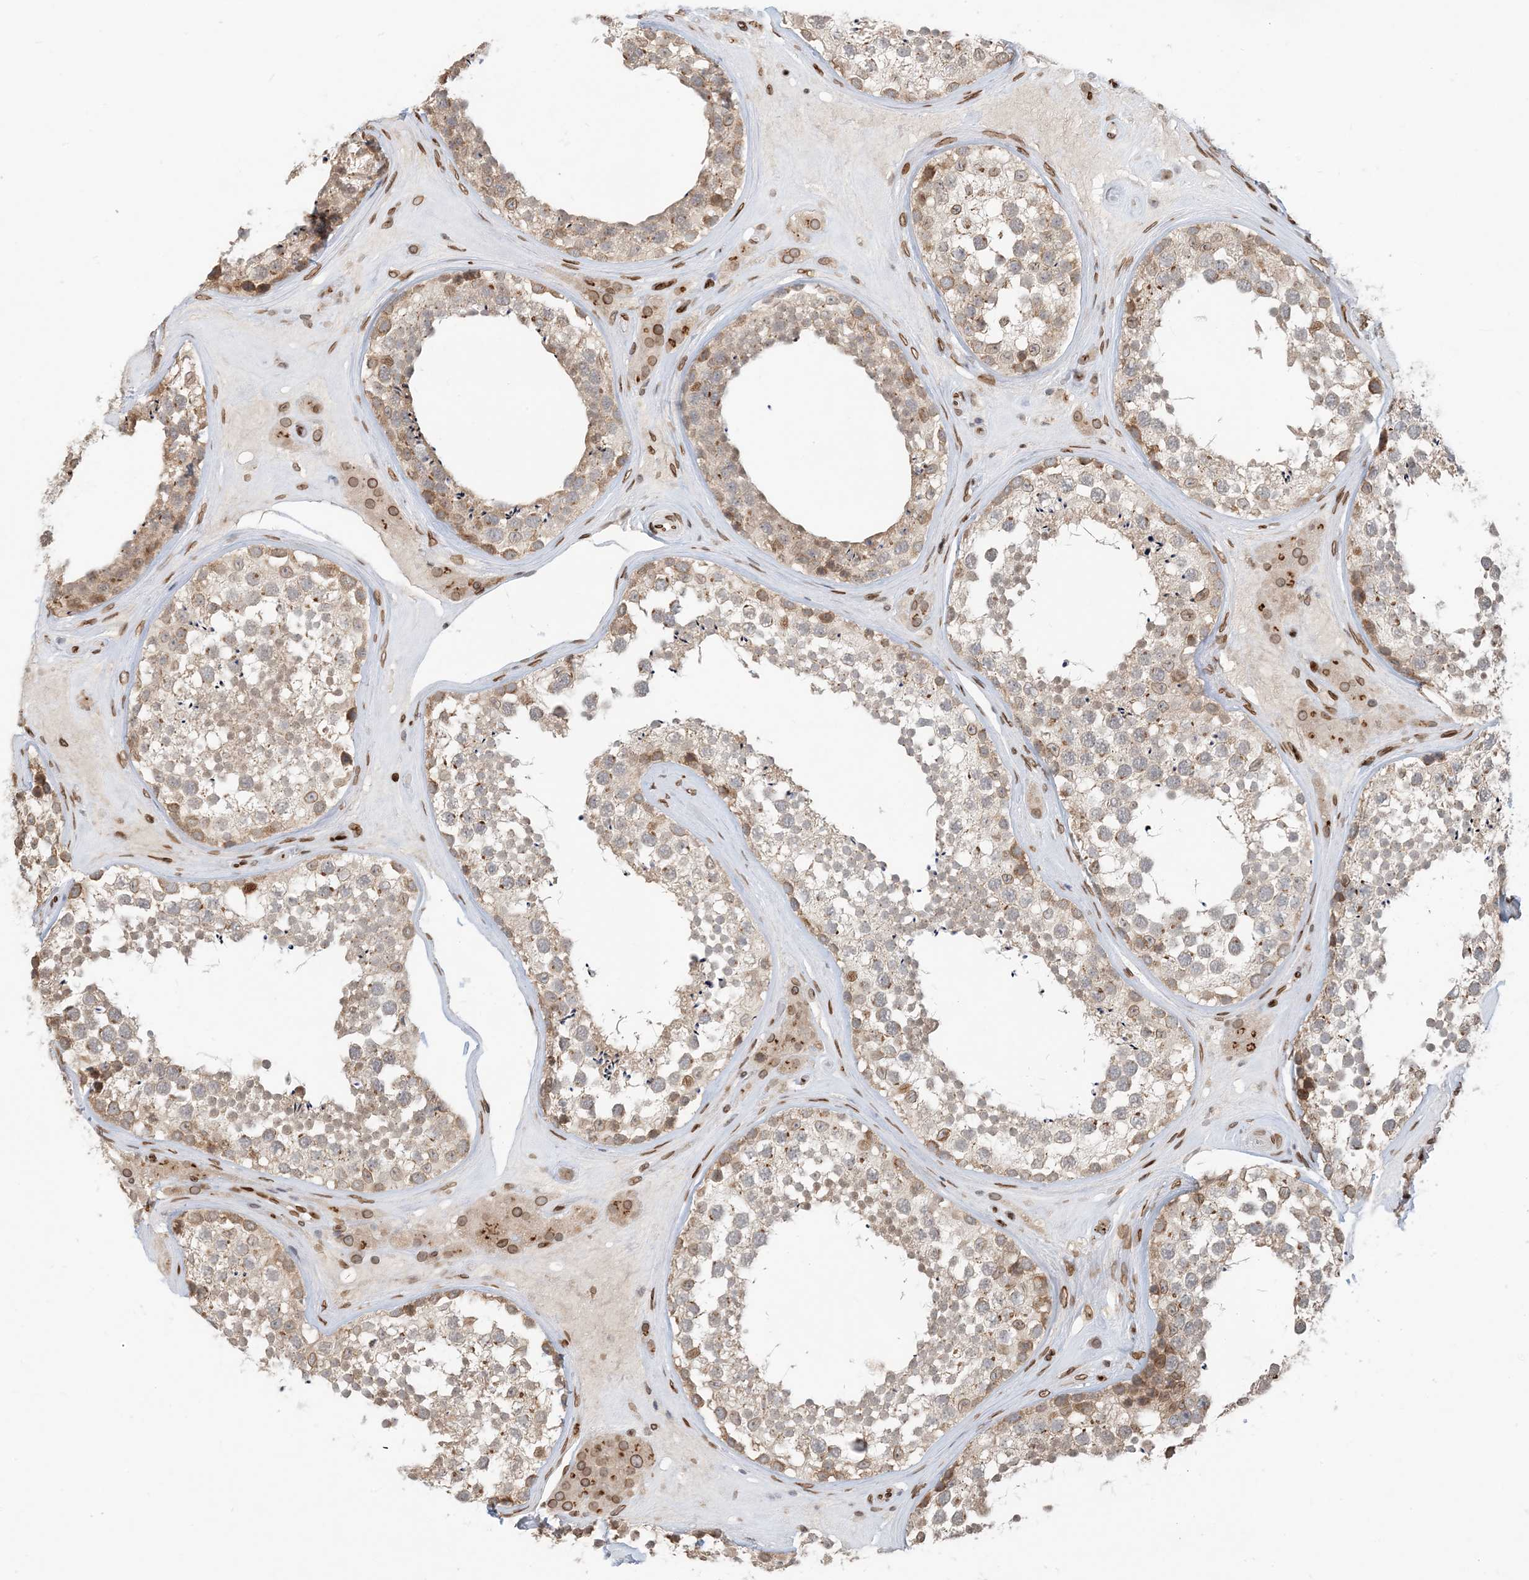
{"staining": {"intensity": "moderate", "quantity": ">75%", "location": "cytoplasmic/membranous"}, "tissue": "testis", "cell_type": "Cells in seminiferous ducts", "image_type": "normal", "snomed": [{"axis": "morphology", "description": "Normal tissue, NOS"}, {"axis": "topography", "description": "Testis"}], "caption": "IHC (DAB) staining of normal testis shows moderate cytoplasmic/membranous protein staining in approximately >75% of cells in seminiferous ducts. (DAB (3,3'-diaminobenzidine) IHC, brown staining for protein, blue staining for nuclei).", "gene": "SLC35A2", "patient": {"sex": "male", "age": 46}}